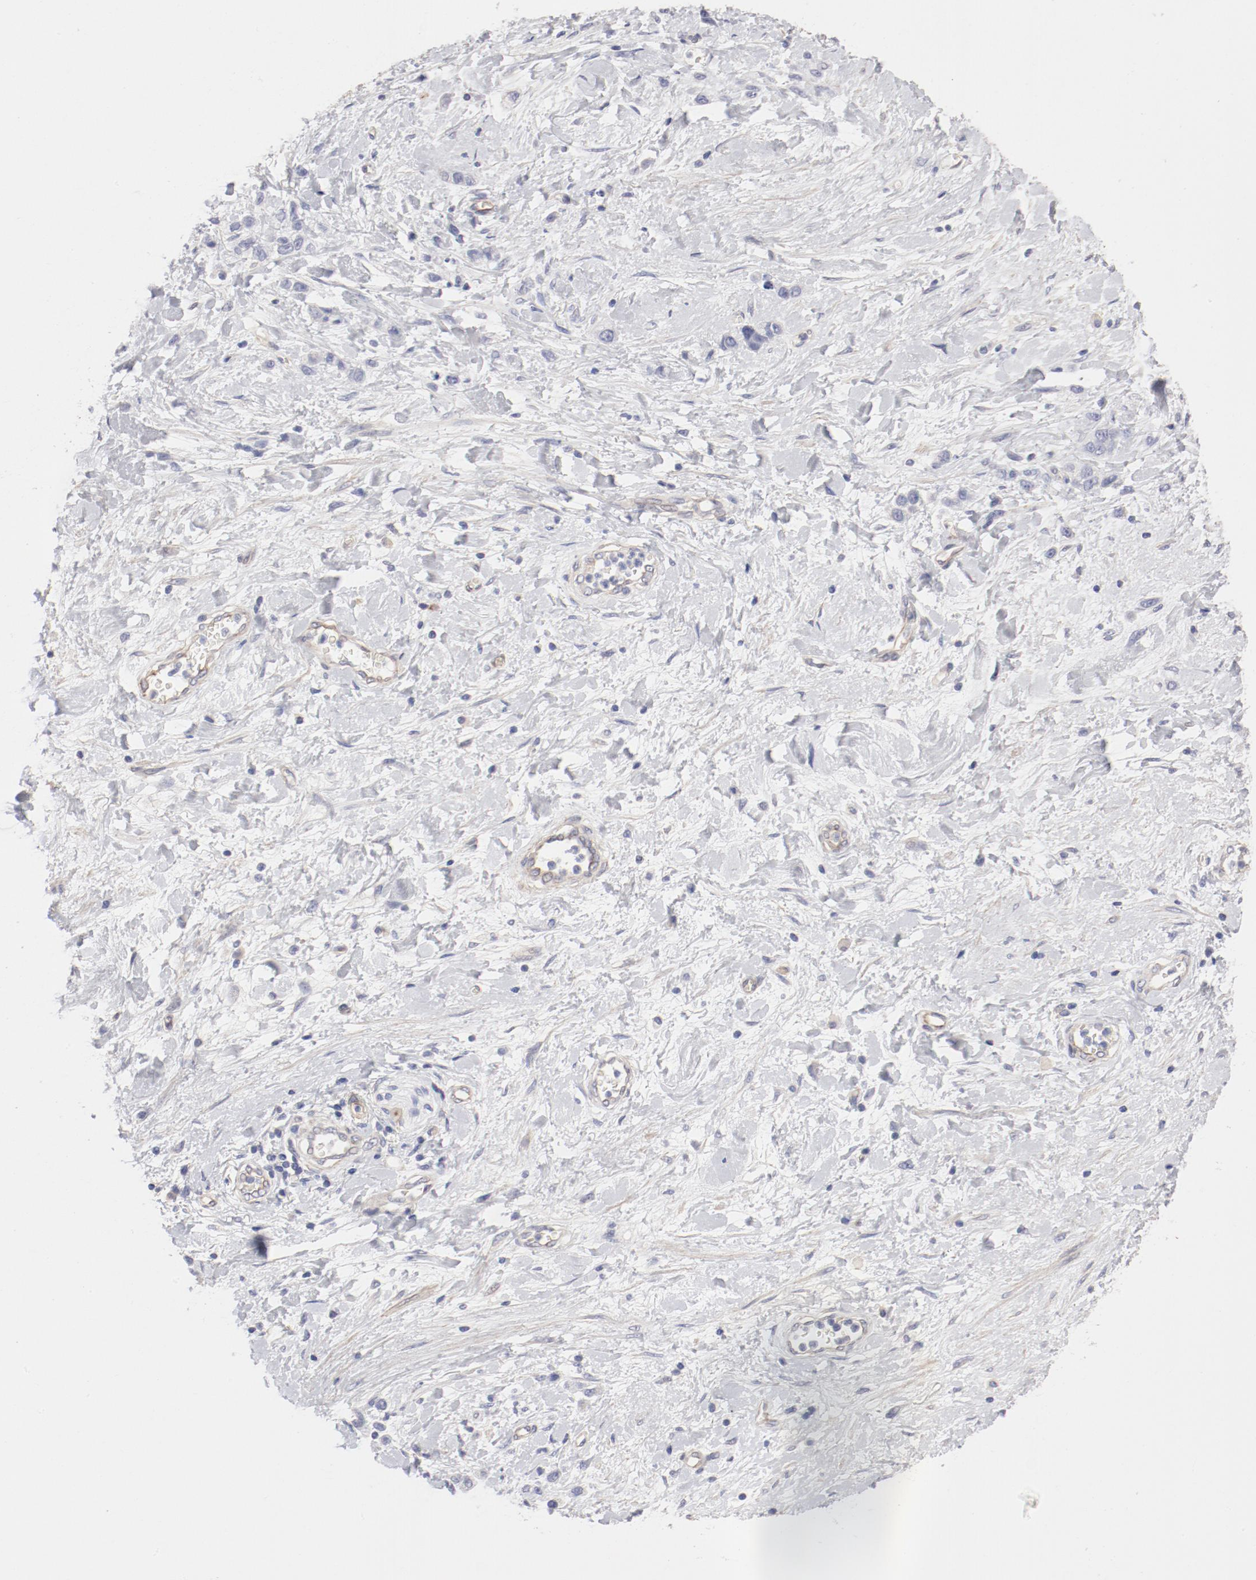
{"staining": {"intensity": "negative", "quantity": "none", "location": "none"}, "tissue": "stomach cancer", "cell_type": "Tumor cells", "image_type": "cancer", "snomed": [{"axis": "morphology", "description": "Normal tissue, NOS"}, {"axis": "morphology", "description": "Adenocarcinoma, NOS"}, {"axis": "morphology", "description": "Adenocarcinoma, High grade"}, {"axis": "topography", "description": "Stomach, upper"}, {"axis": "topography", "description": "Stomach"}], "caption": "Tumor cells show no significant protein positivity in adenocarcinoma (stomach).", "gene": "LAX1", "patient": {"sex": "female", "age": 65}}